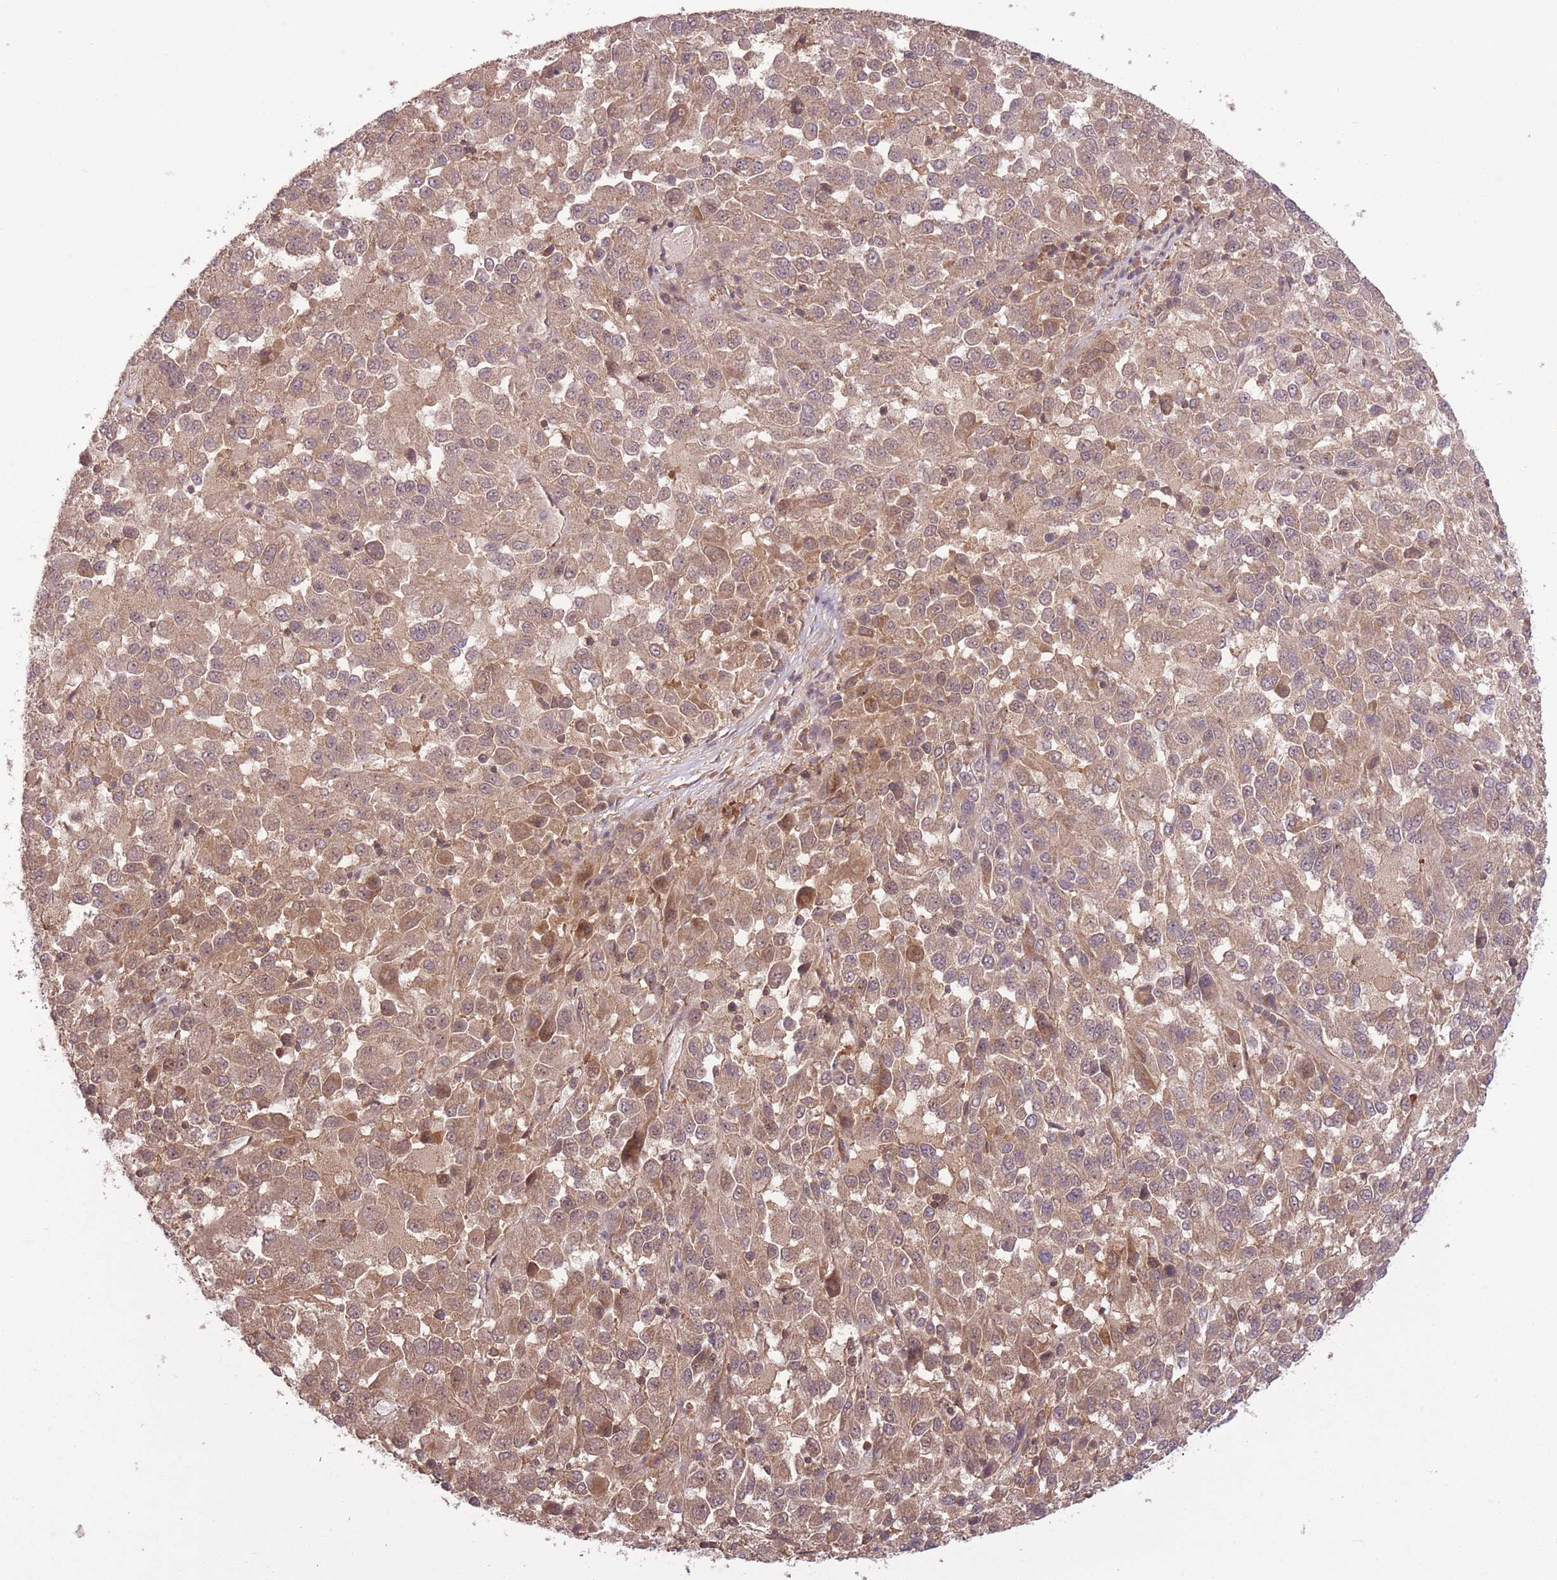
{"staining": {"intensity": "moderate", "quantity": ">75%", "location": "cytoplasmic/membranous"}, "tissue": "melanoma", "cell_type": "Tumor cells", "image_type": "cancer", "snomed": [{"axis": "morphology", "description": "Malignant melanoma, Metastatic site"}, {"axis": "topography", "description": "Lung"}], "caption": "About >75% of tumor cells in malignant melanoma (metastatic site) demonstrate moderate cytoplasmic/membranous protein positivity as visualized by brown immunohistochemical staining.", "gene": "POLR3F", "patient": {"sex": "male", "age": 64}}